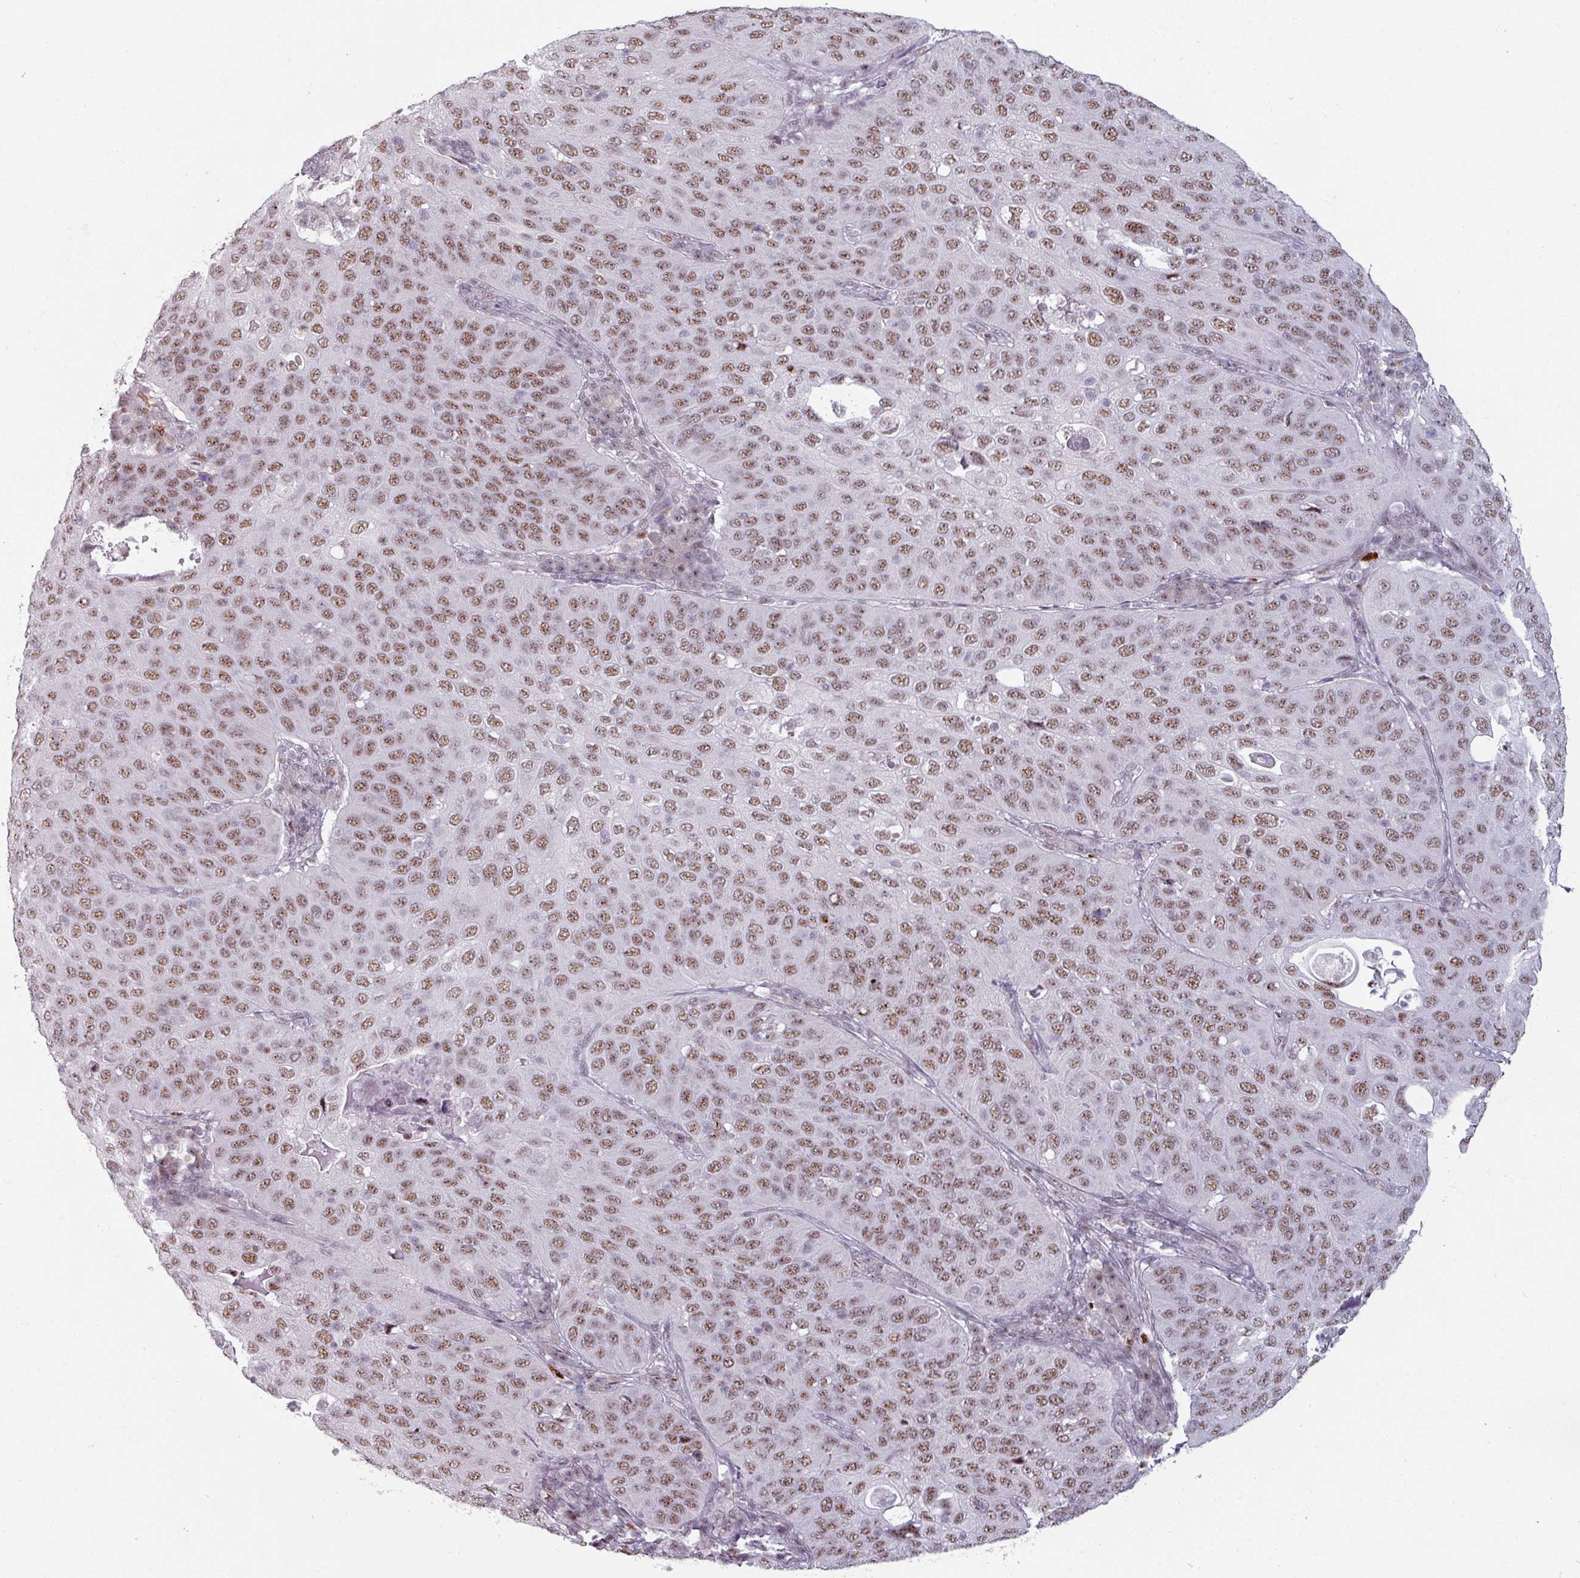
{"staining": {"intensity": "moderate", "quantity": ">75%", "location": "nuclear"}, "tissue": "cervical cancer", "cell_type": "Tumor cells", "image_type": "cancer", "snomed": [{"axis": "morphology", "description": "Squamous cell carcinoma, NOS"}, {"axis": "topography", "description": "Cervix"}], "caption": "Immunohistochemical staining of human cervical squamous cell carcinoma displays moderate nuclear protein staining in about >75% of tumor cells. The staining was performed using DAB to visualize the protein expression in brown, while the nuclei were stained in blue with hematoxylin (Magnification: 20x).", "gene": "NCOR1", "patient": {"sex": "female", "age": 36}}